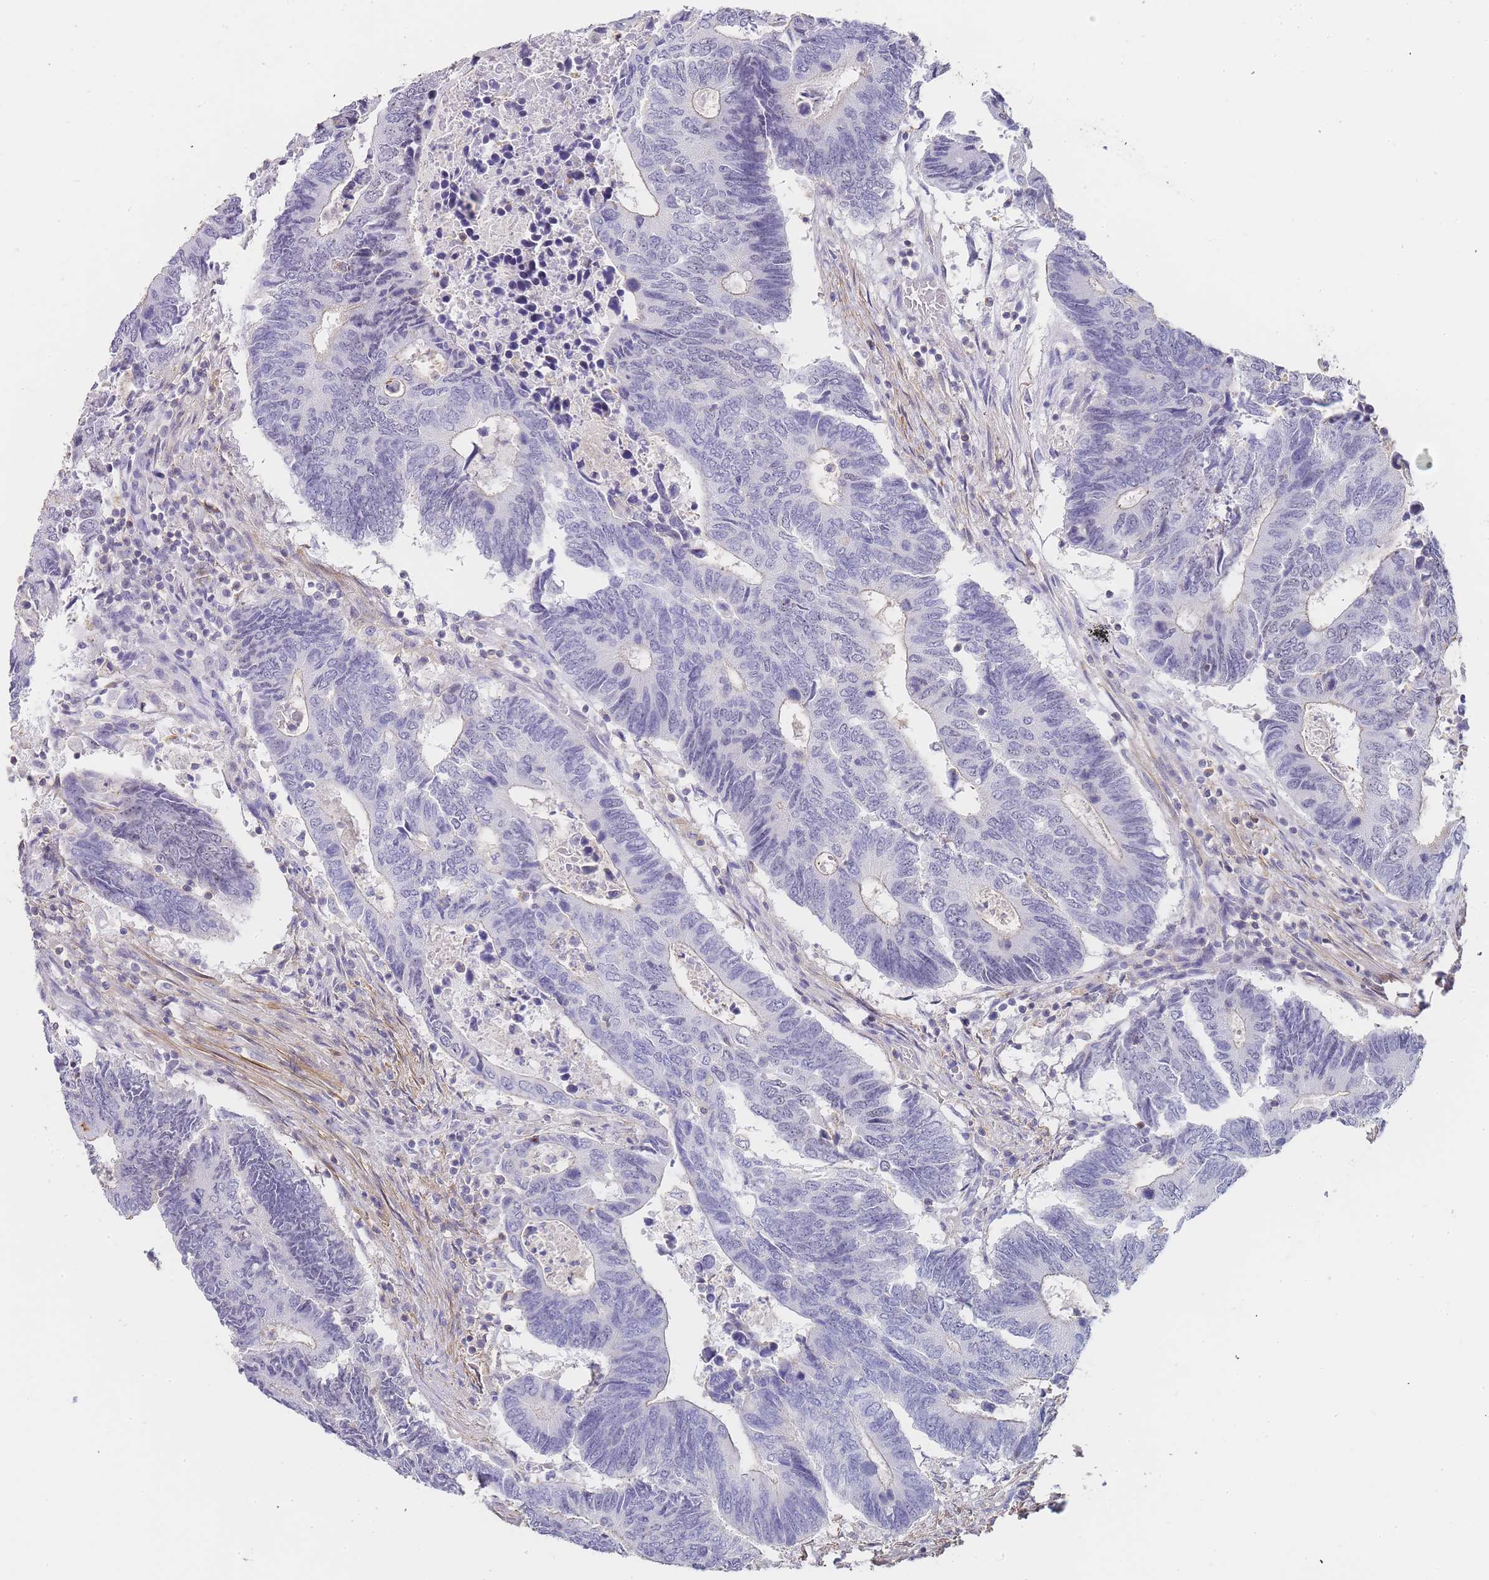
{"staining": {"intensity": "negative", "quantity": "none", "location": "none"}, "tissue": "colorectal cancer", "cell_type": "Tumor cells", "image_type": "cancer", "snomed": [{"axis": "morphology", "description": "Adenocarcinoma, NOS"}, {"axis": "topography", "description": "Colon"}], "caption": "An IHC image of colorectal adenocarcinoma is shown. There is no staining in tumor cells of colorectal adenocarcinoma.", "gene": "NOP14", "patient": {"sex": "male", "age": 87}}